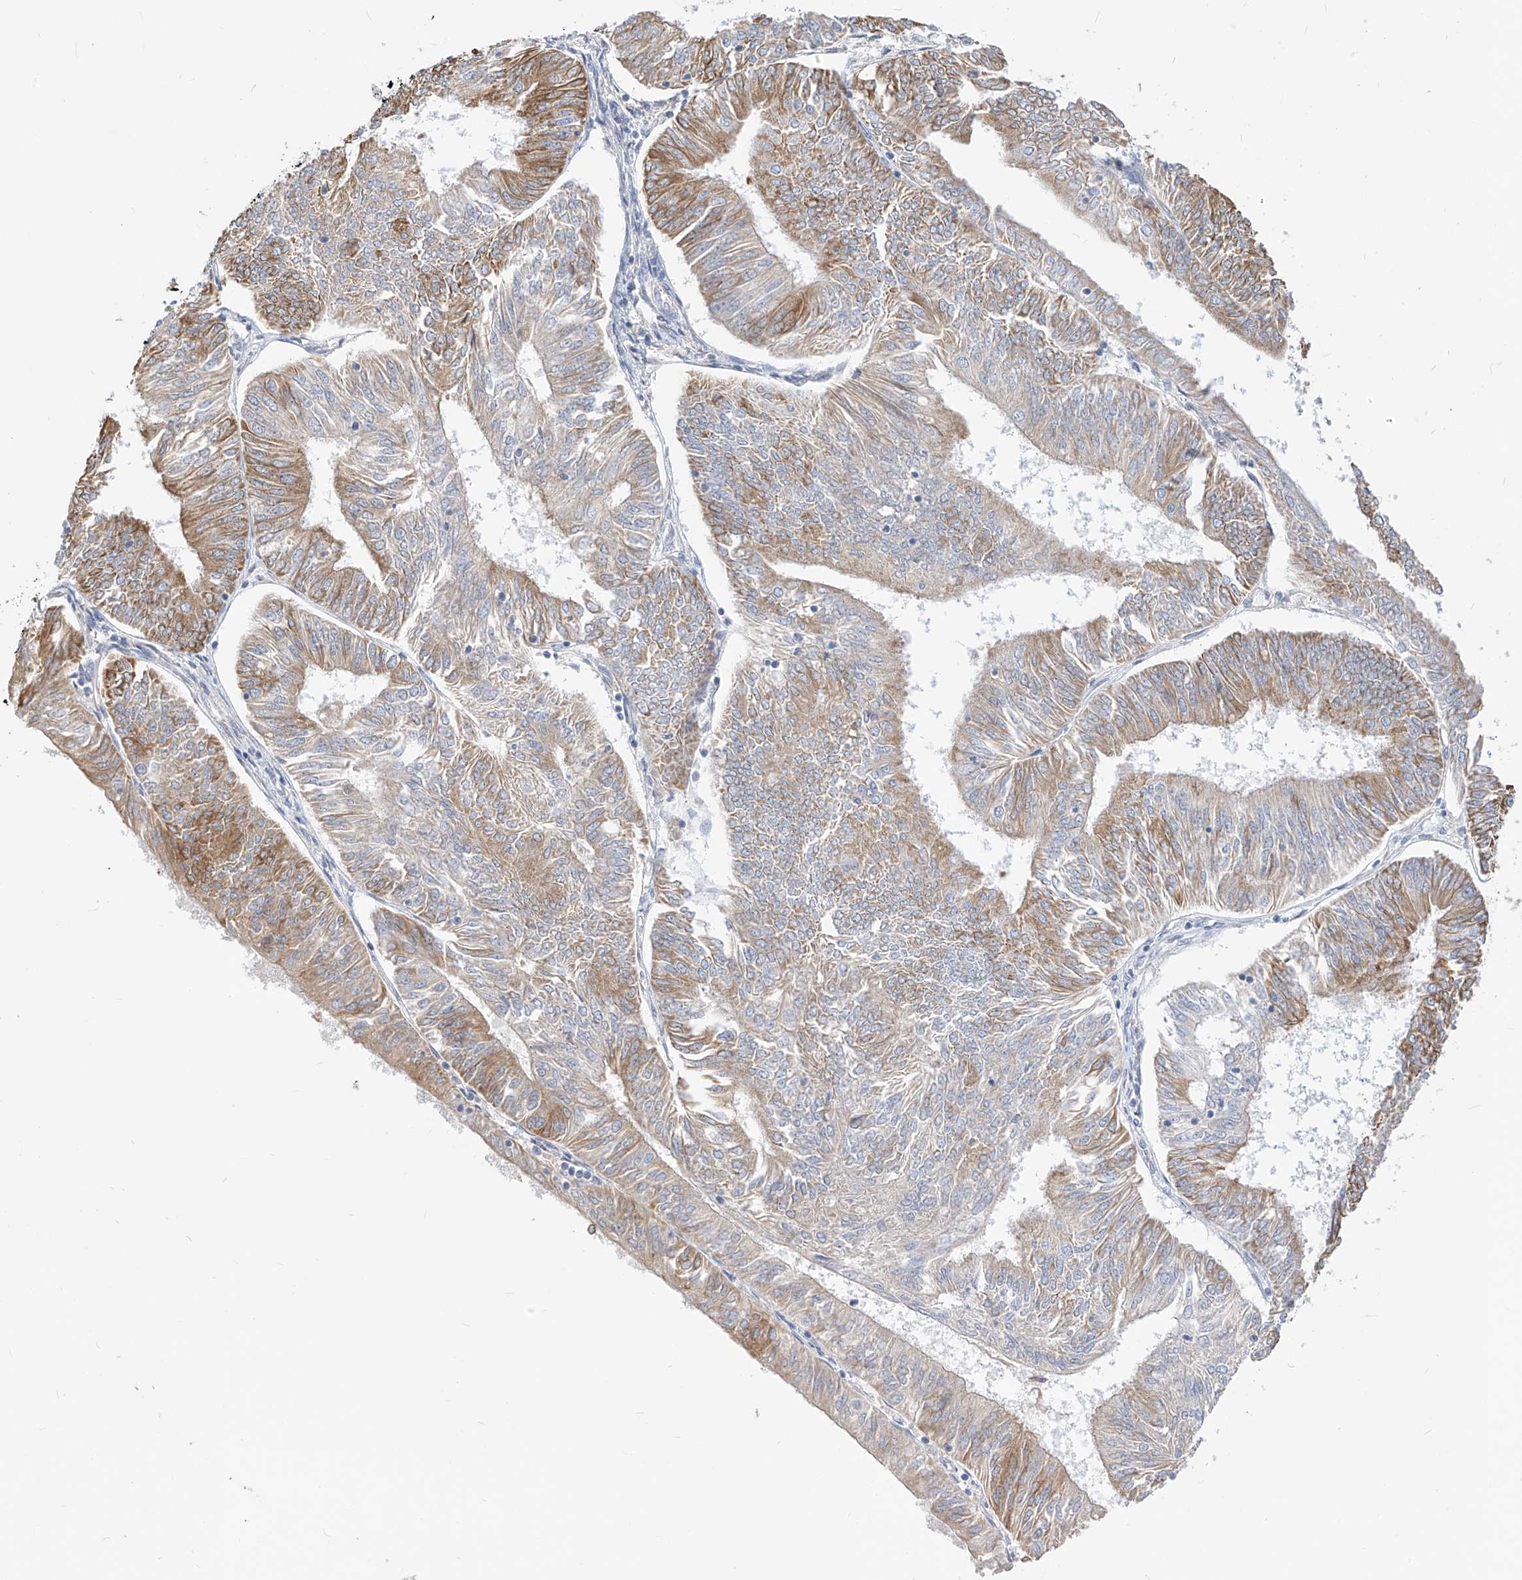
{"staining": {"intensity": "moderate", "quantity": ">75%", "location": "cytoplasmic/membranous"}, "tissue": "endometrial cancer", "cell_type": "Tumor cells", "image_type": "cancer", "snomed": [{"axis": "morphology", "description": "Adenocarcinoma, NOS"}, {"axis": "topography", "description": "Endometrium"}], "caption": "Human endometrial adenocarcinoma stained for a protein (brown) displays moderate cytoplasmic/membranous positive positivity in about >75% of tumor cells.", "gene": "RASA2", "patient": {"sex": "female", "age": 58}}